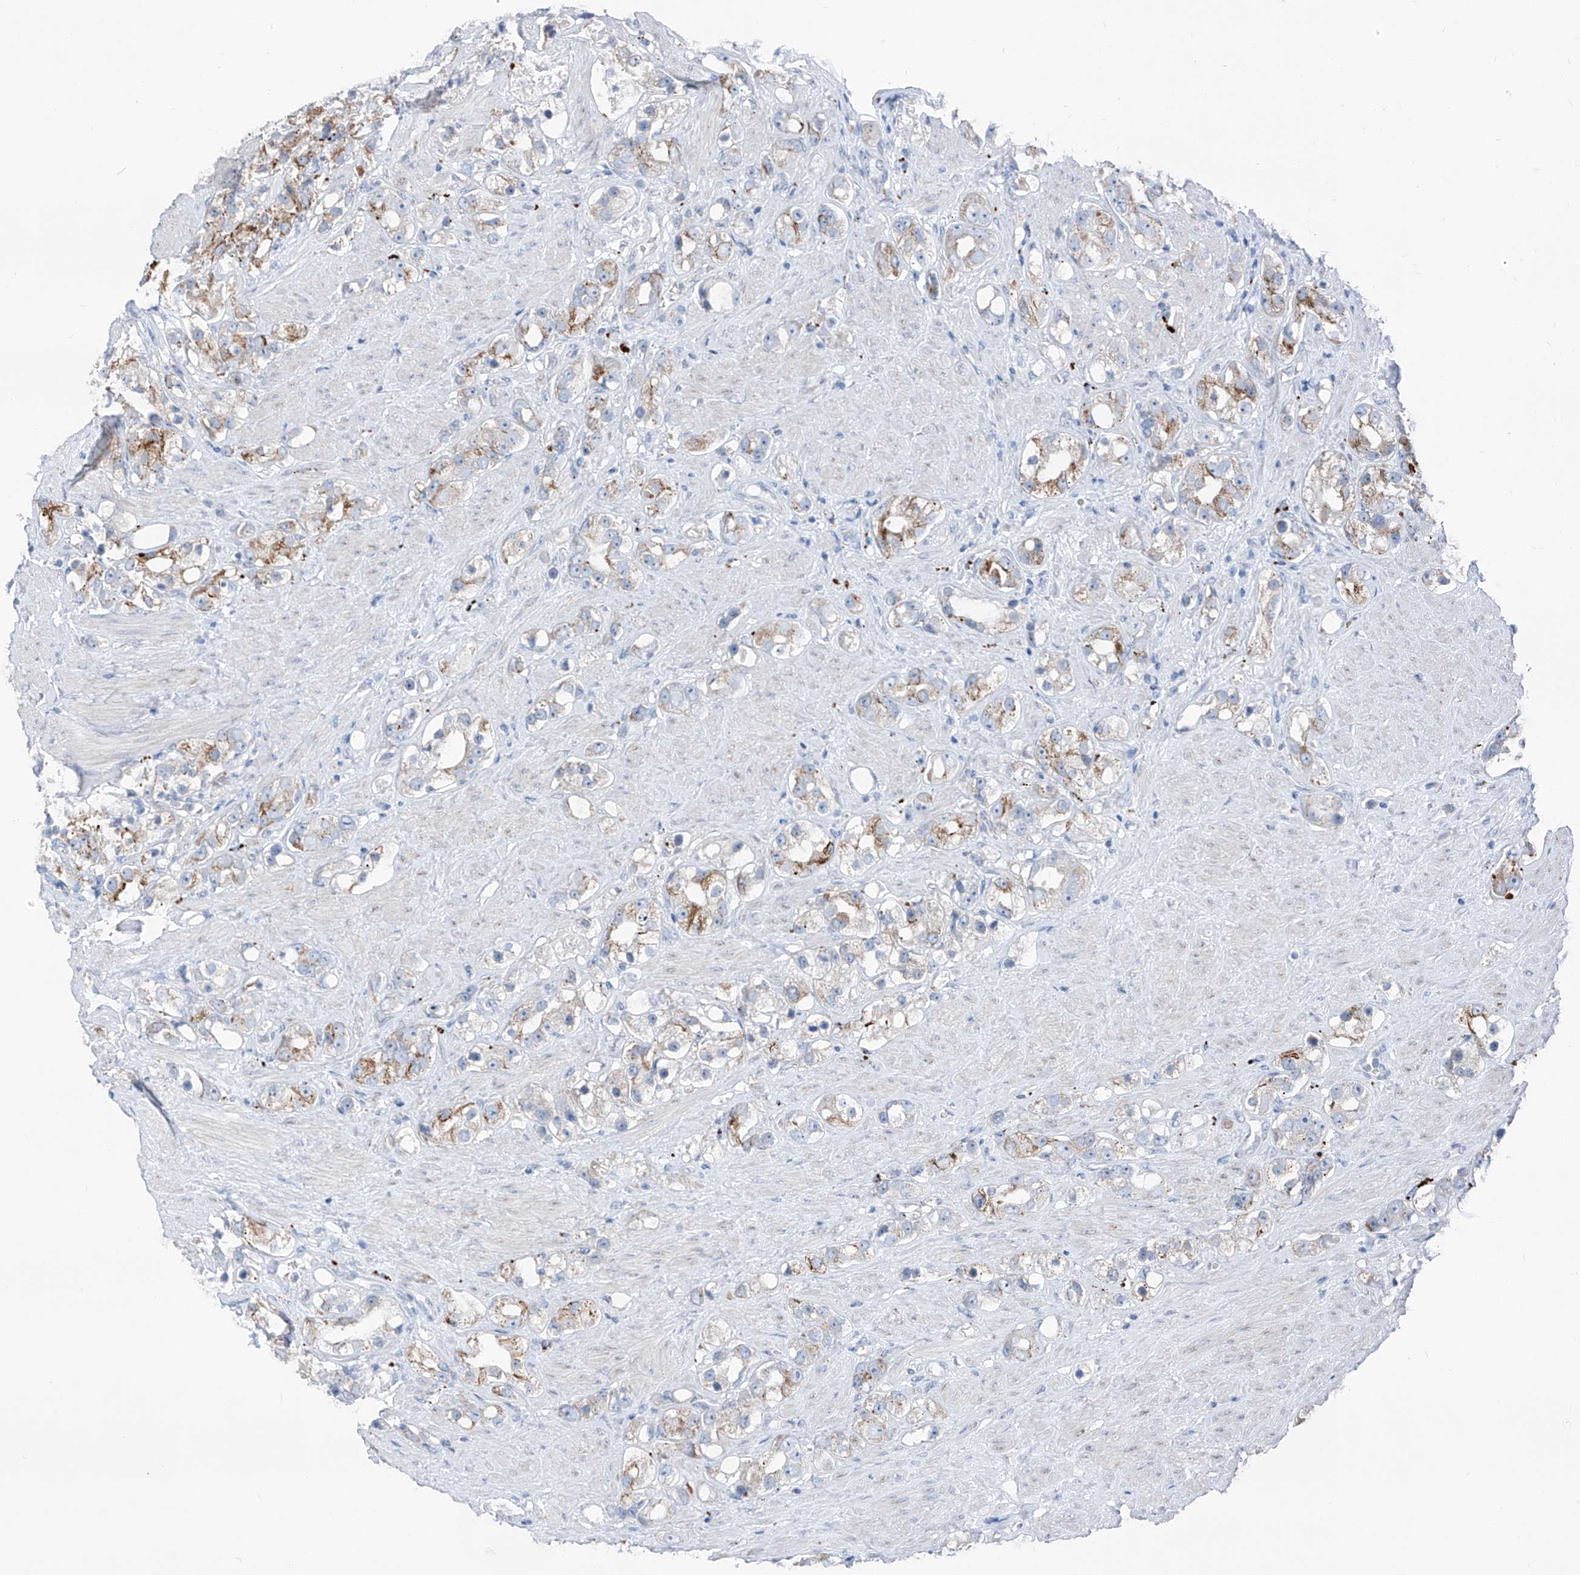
{"staining": {"intensity": "moderate", "quantity": ">75%", "location": "cytoplasmic/membranous"}, "tissue": "prostate cancer", "cell_type": "Tumor cells", "image_type": "cancer", "snomed": [{"axis": "morphology", "description": "Adenocarcinoma, NOS"}, {"axis": "topography", "description": "Prostate"}], "caption": "About >75% of tumor cells in prostate adenocarcinoma demonstrate moderate cytoplasmic/membranous protein staining as visualized by brown immunohistochemical staining.", "gene": "GPR137C", "patient": {"sex": "male", "age": 79}}